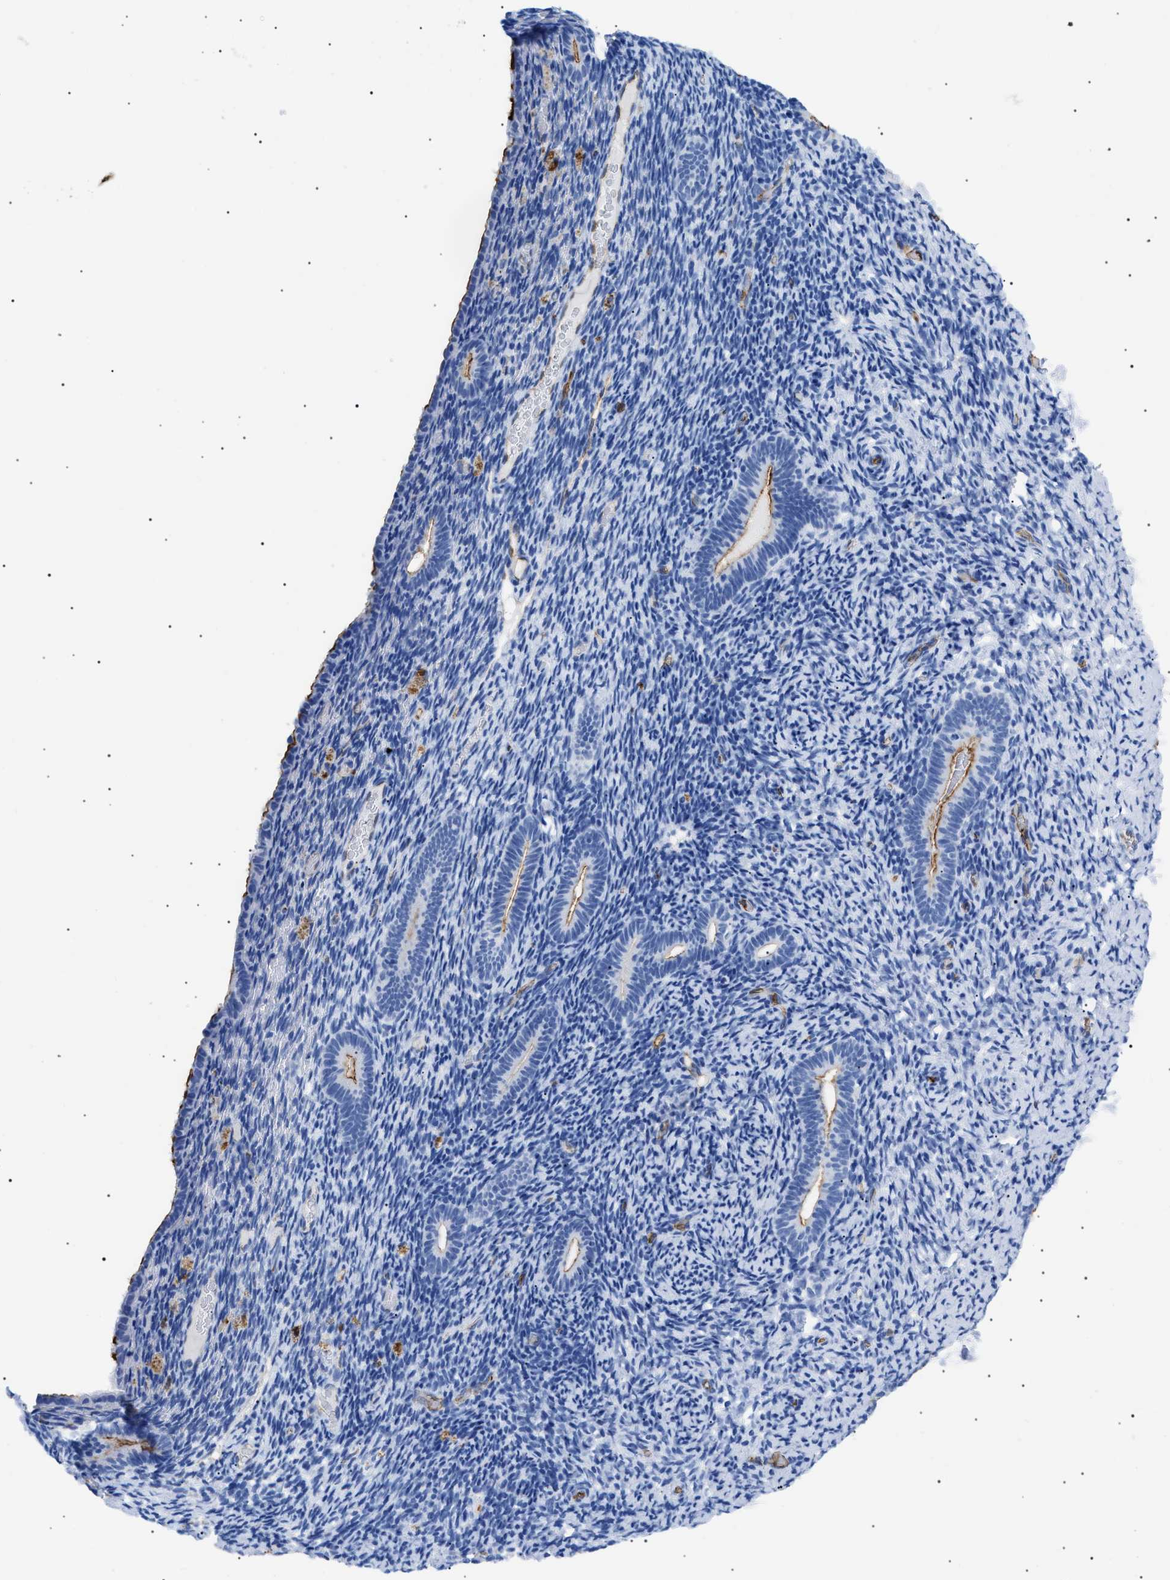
{"staining": {"intensity": "negative", "quantity": "none", "location": "none"}, "tissue": "endometrium", "cell_type": "Cells in endometrial stroma", "image_type": "normal", "snomed": [{"axis": "morphology", "description": "Normal tissue, NOS"}, {"axis": "topography", "description": "Endometrium"}], "caption": "Immunohistochemistry of normal endometrium shows no staining in cells in endometrial stroma. (Stains: DAB IHC with hematoxylin counter stain, Microscopy: brightfield microscopy at high magnification).", "gene": "PODXL", "patient": {"sex": "female", "age": 51}}